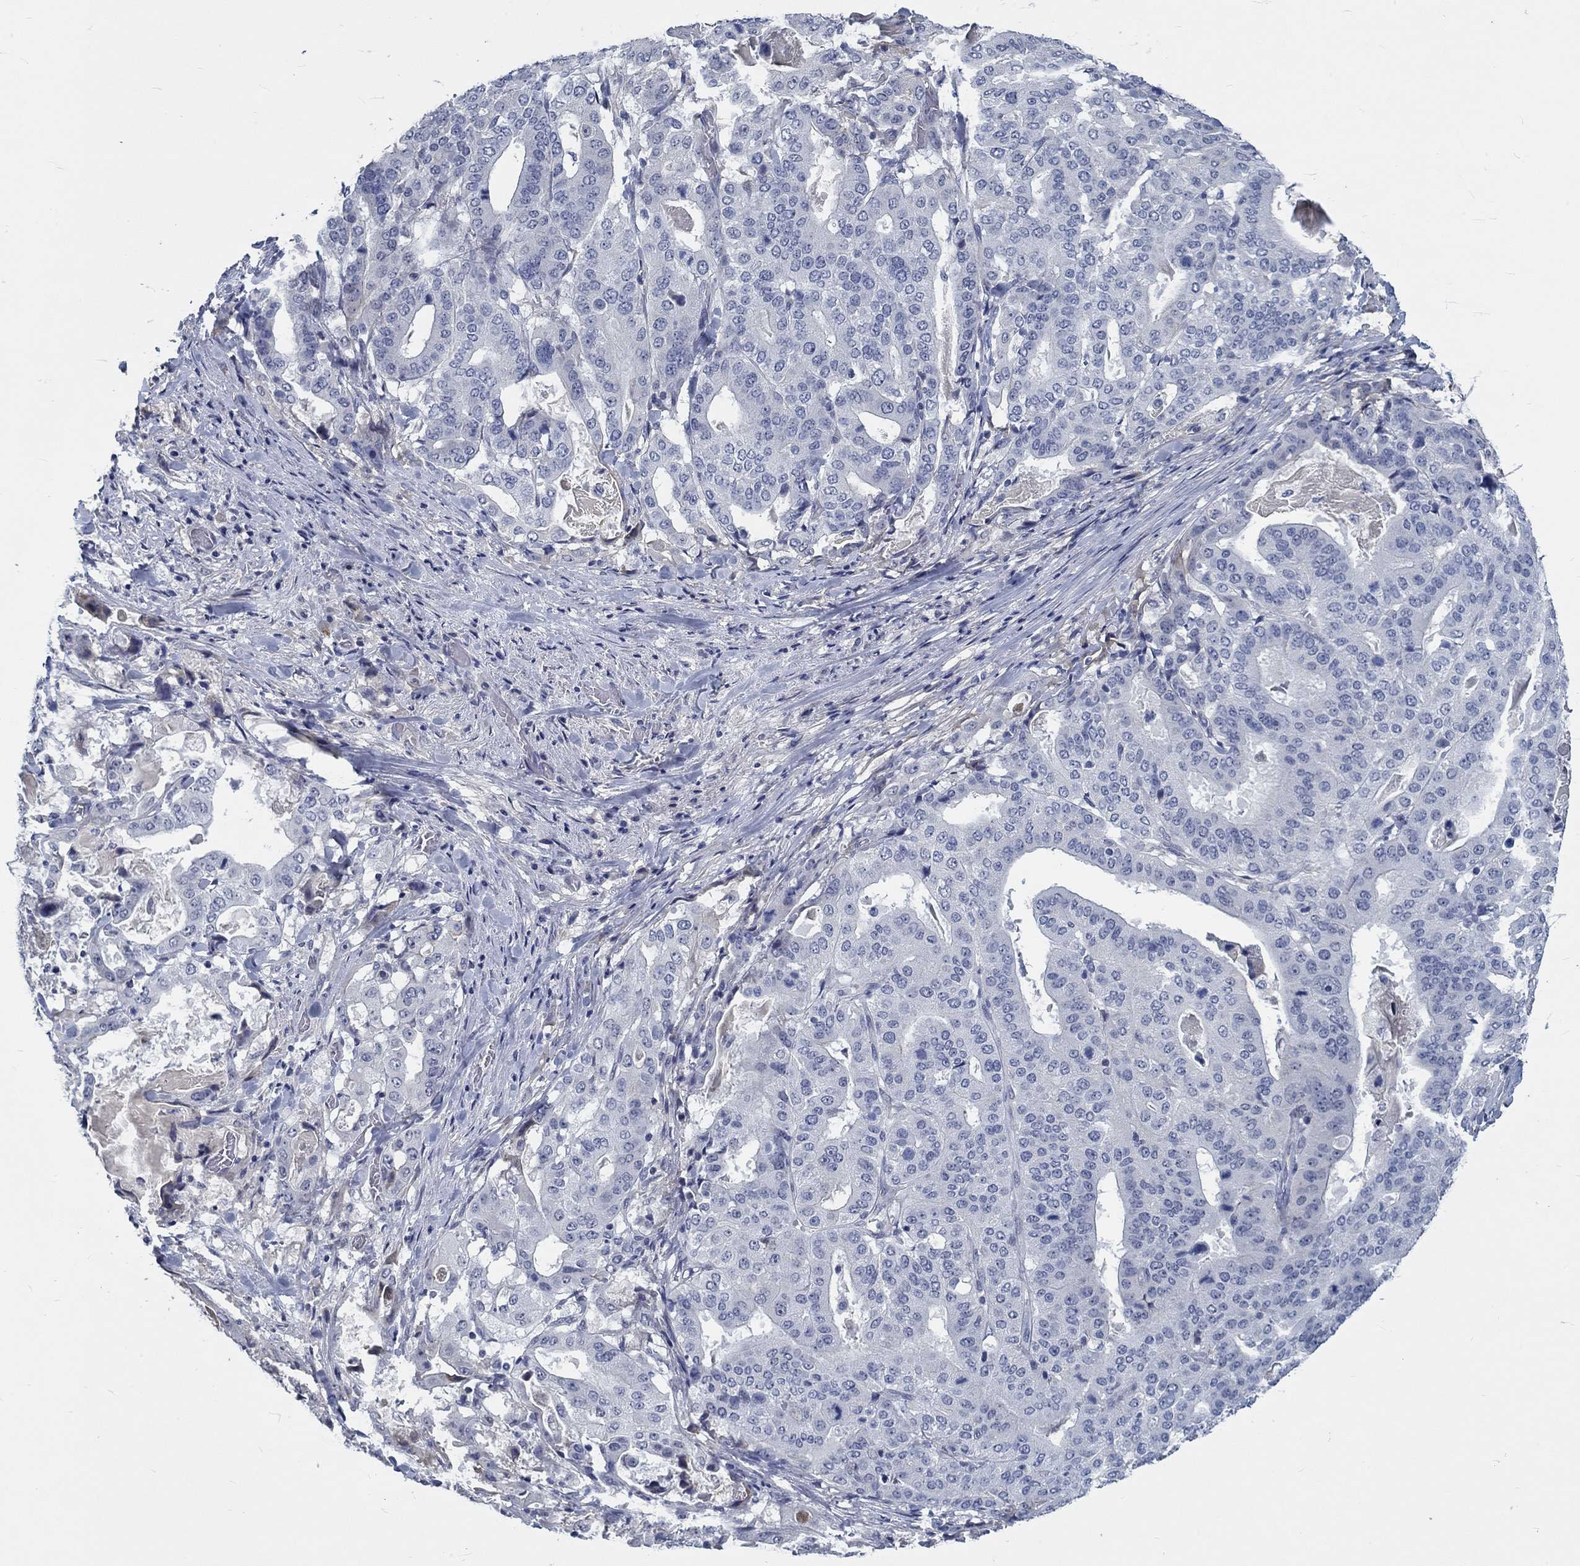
{"staining": {"intensity": "negative", "quantity": "none", "location": "none"}, "tissue": "stomach cancer", "cell_type": "Tumor cells", "image_type": "cancer", "snomed": [{"axis": "morphology", "description": "Adenocarcinoma, NOS"}, {"axis": "topography", "description": "Stomach"}], "caption": "This histopathology image is of stomach adenocarcinoma stained with IHC to label a protein in brown with the nuclei are counter-stained blue. There is no positivity in tumor cells. The staining is performed using DAB brown chromogen with nuclei counter-stained in using hematoxylin.", "gene": "MYBPC1", "patient": {"sex": "male", "age": 48}}